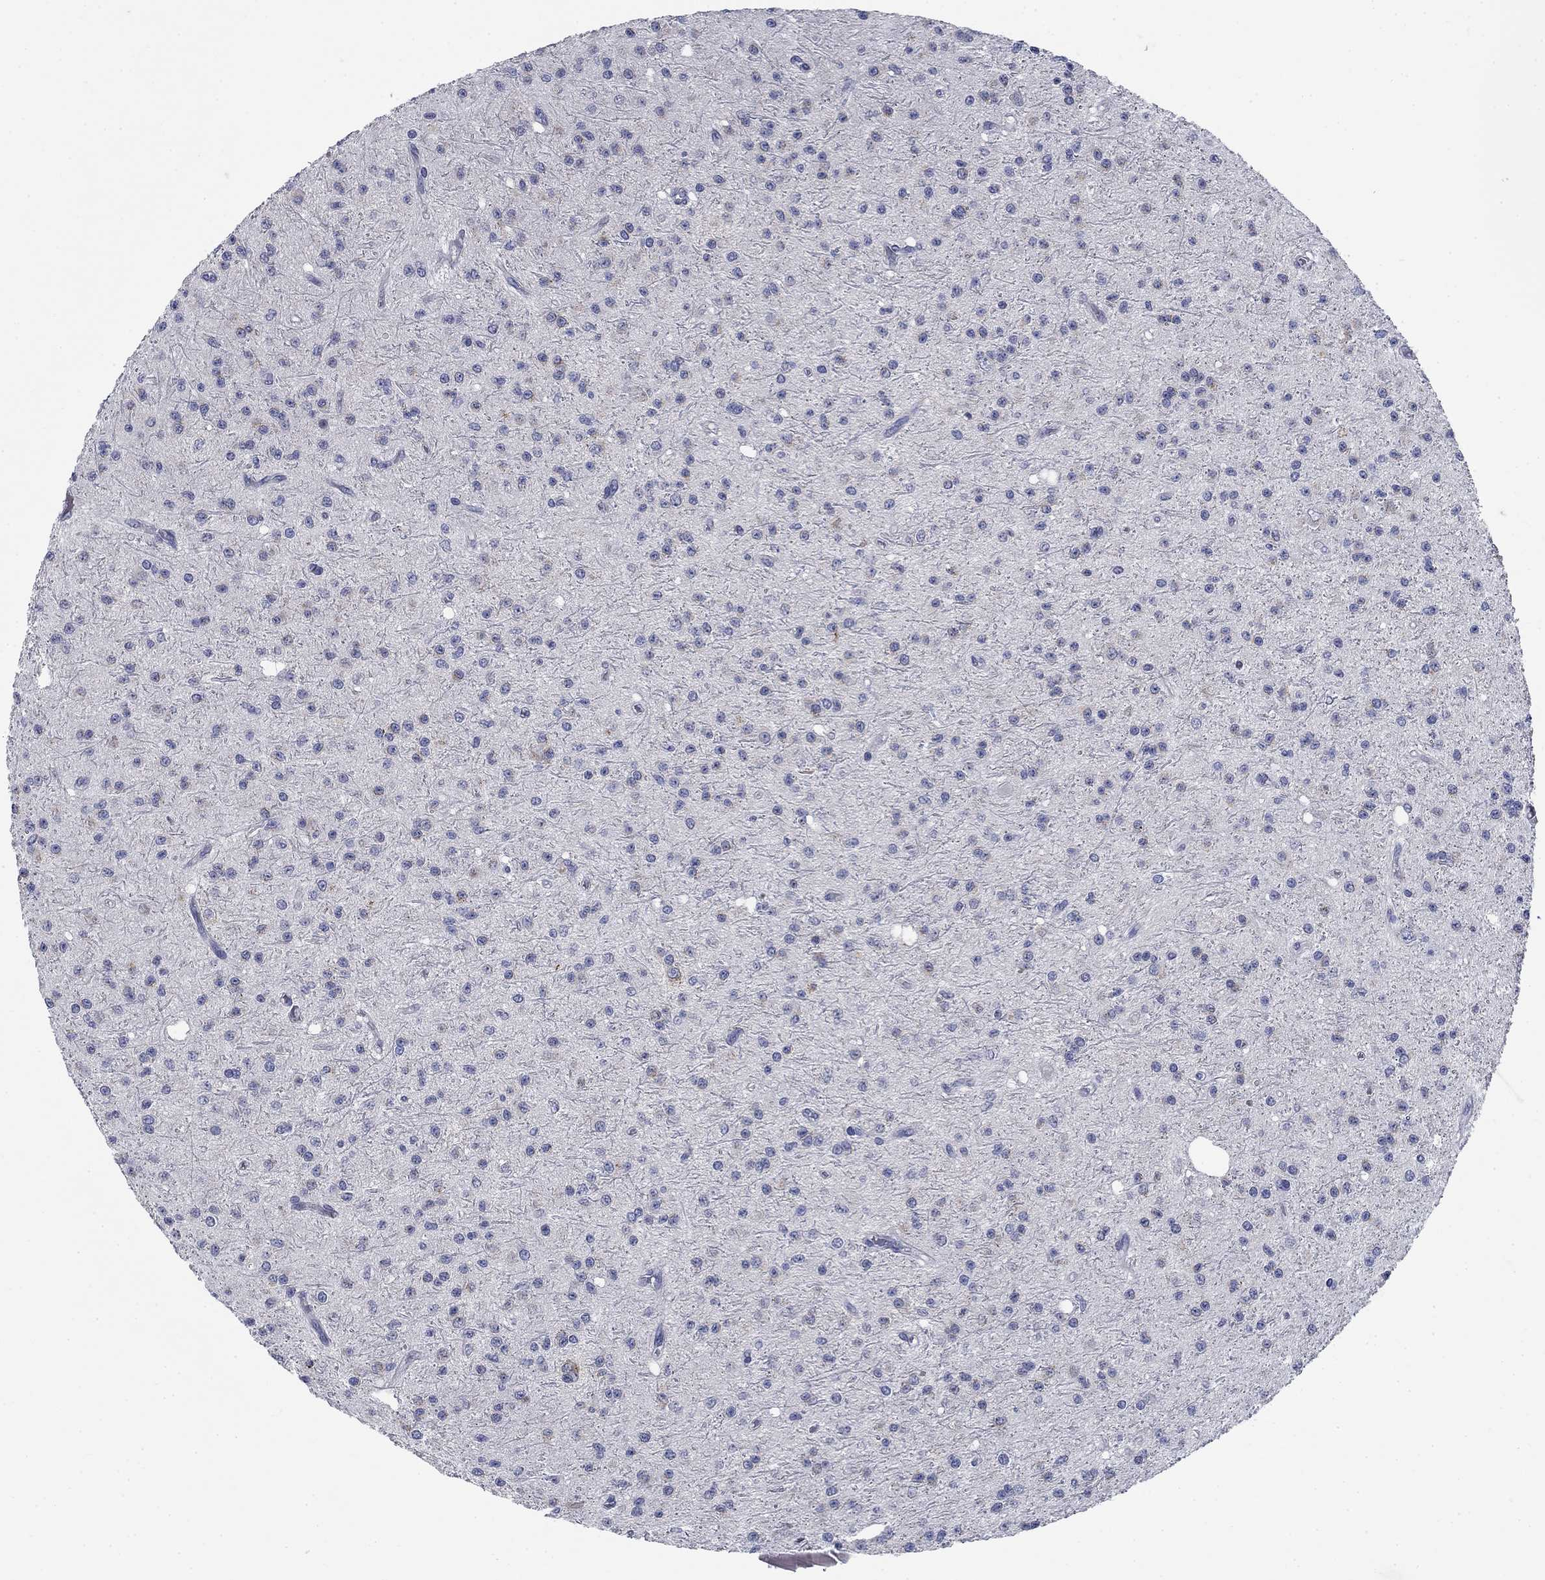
{"staining": {"intensity": "negative", "quantity": "none", "location": "none"}, "tissue": "glioma", "cell_type": "Tumor cells", "image_type": "cancer", "snomed": [{"axis": "morphology", "description": "Glioma, malignant, Low grade"}, {"axis": "topography", "description": "Brain"}], "caption": "Glioma was stained to show a protein in brown. There is no significant positivity in tumor cells. Nuclei are stained in blue.", "gene": "DNER", "patient": {"sex": "male", "age": 27}}